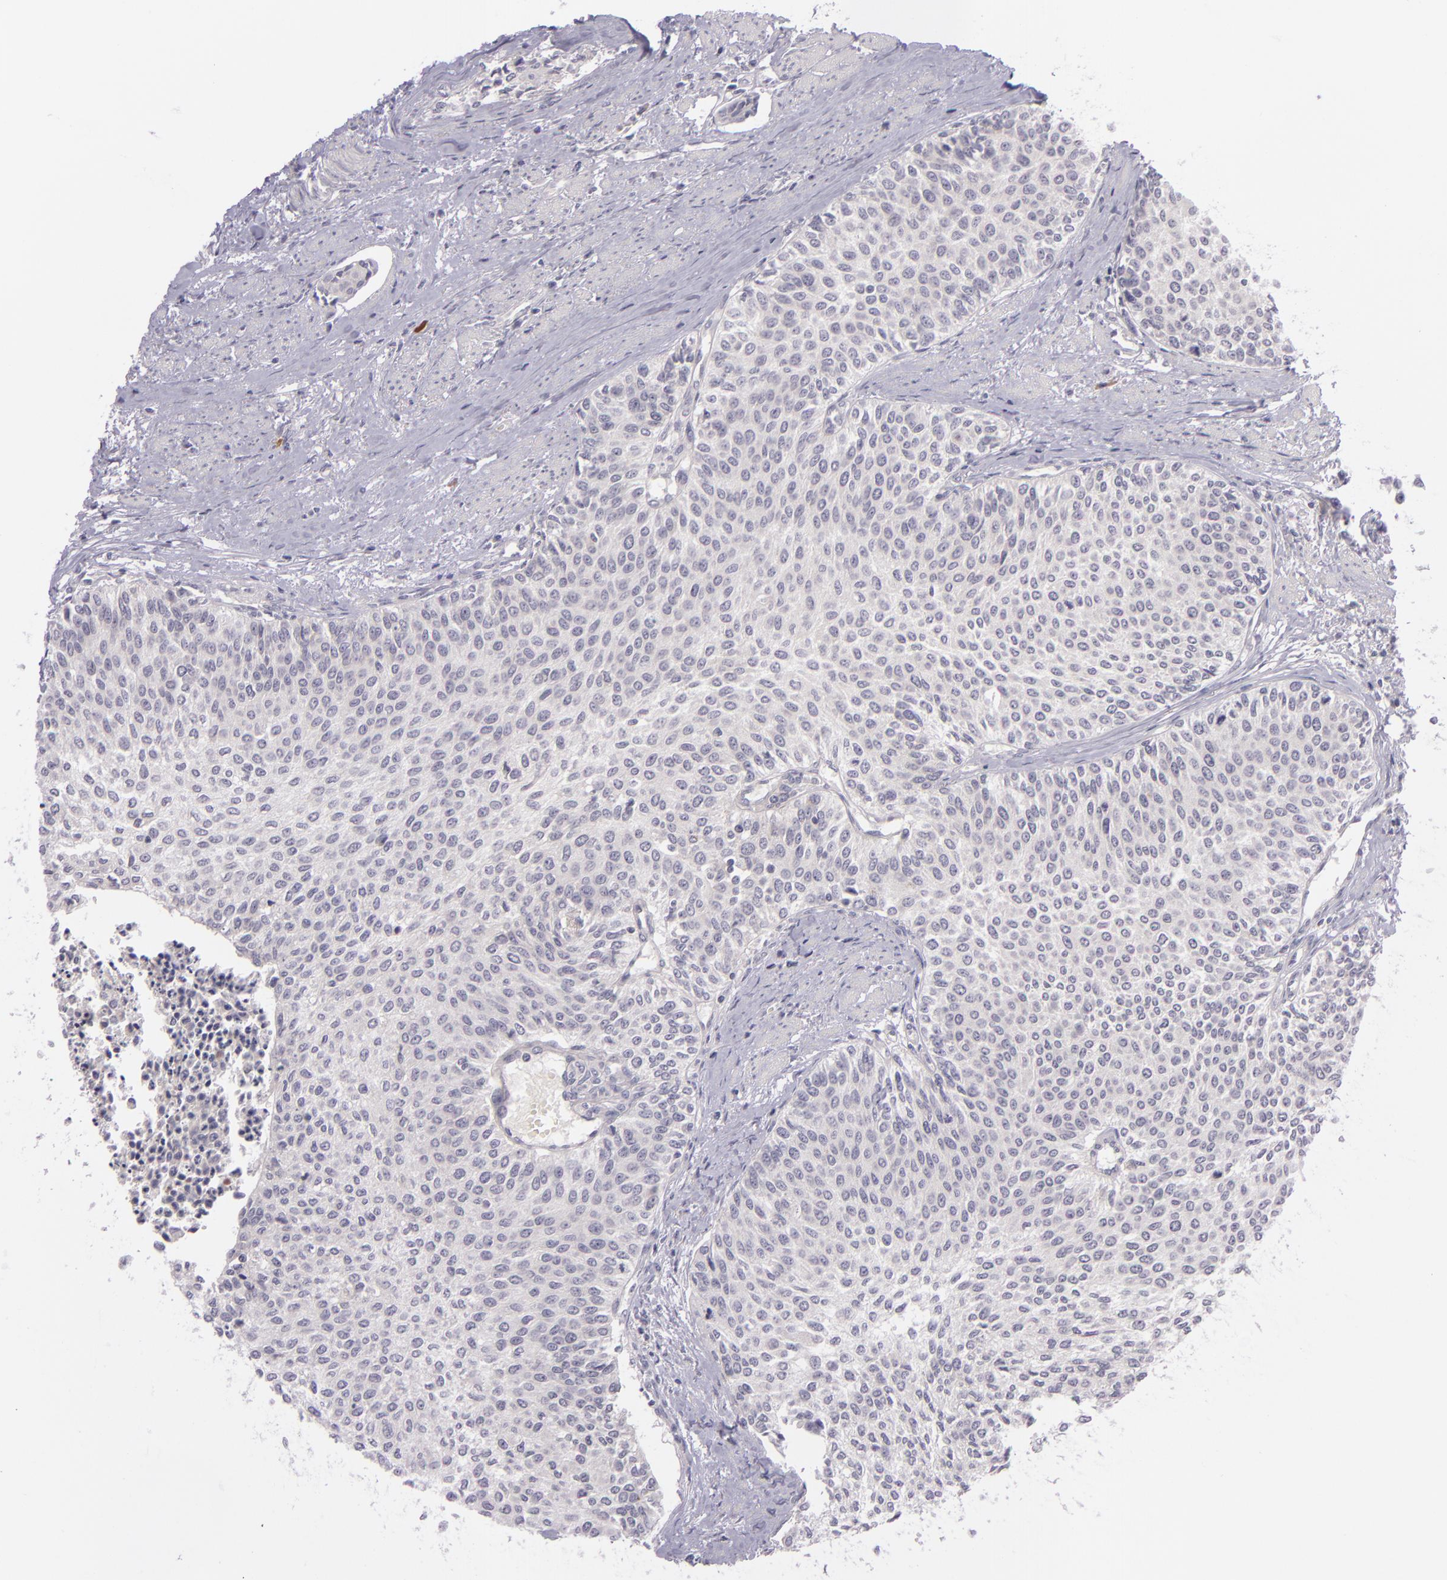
{"staining": {"intensity": "negative", "quantity": "none", "location": "none"}, "tissue": "urothelial cancer", "cell_type": "Tumor cells", "image_type": "cancer", "snomed": [{"axis": "morphology", "description": "Urothelial carcinoma, Low grade"}, {"axis": "topography", "description": "Urinary bladder"}], "caption": "Tumor cells show no significant protein expression in urothelial cancer.", "gene": "DAG1", "patient": {"sex": "female", "age": 73}}